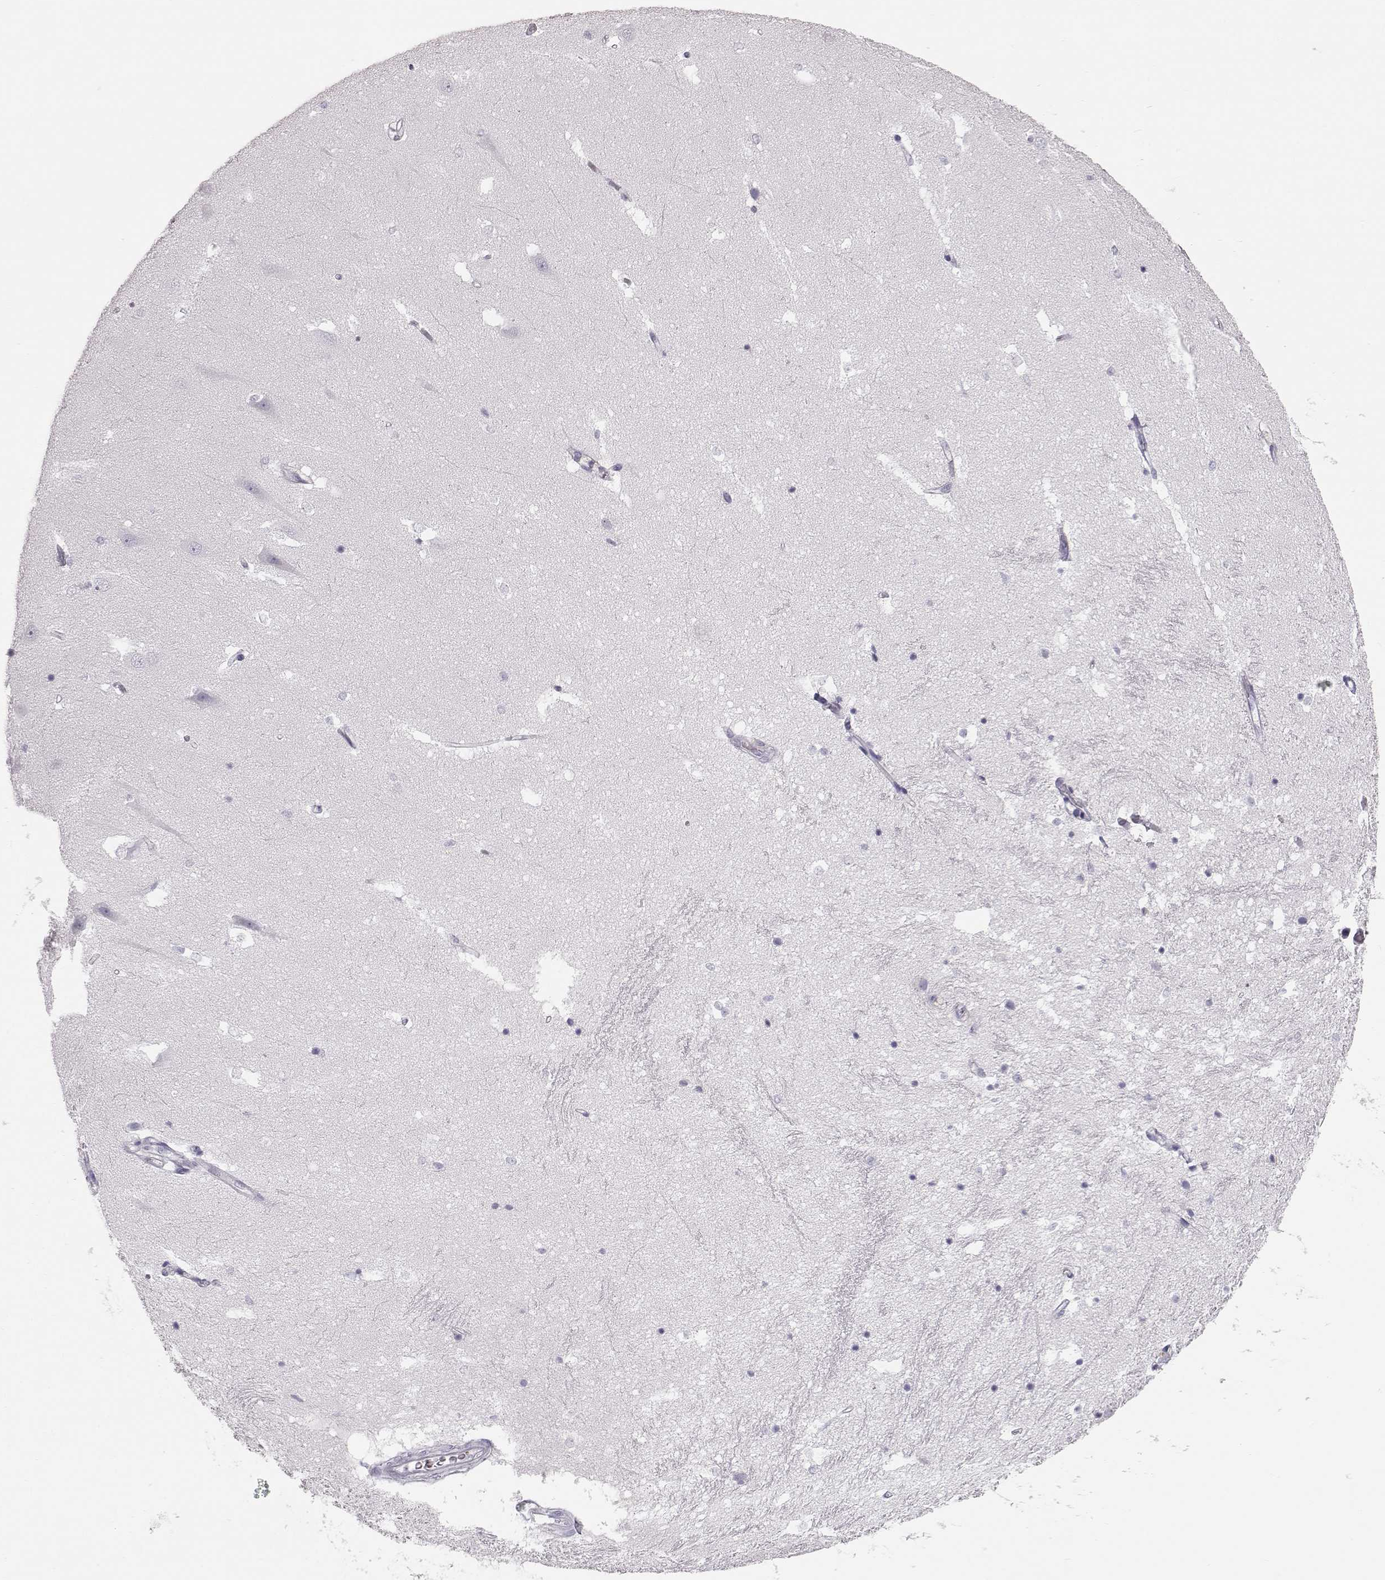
{"staining": {"intensity": "negative", "quantity": "none", "location": "none"}, "tissue": "hippocampus", "cell_type": "Glial cells", "image_type": "normal", "snomed": [{"axis": "morphology", "description": "Normal tissue, NOS"}, {"axis": "topography", "description": "Hippocampus"}], "caption": "IHC of unremarkable hippocampus shows no expression in glial cells. (DAB (3,3'-diaminobenzidine) immunohistochemistry, high magnification).", "gene": "KRTAP16", "patient": {"sex": "male", "age": 44}}